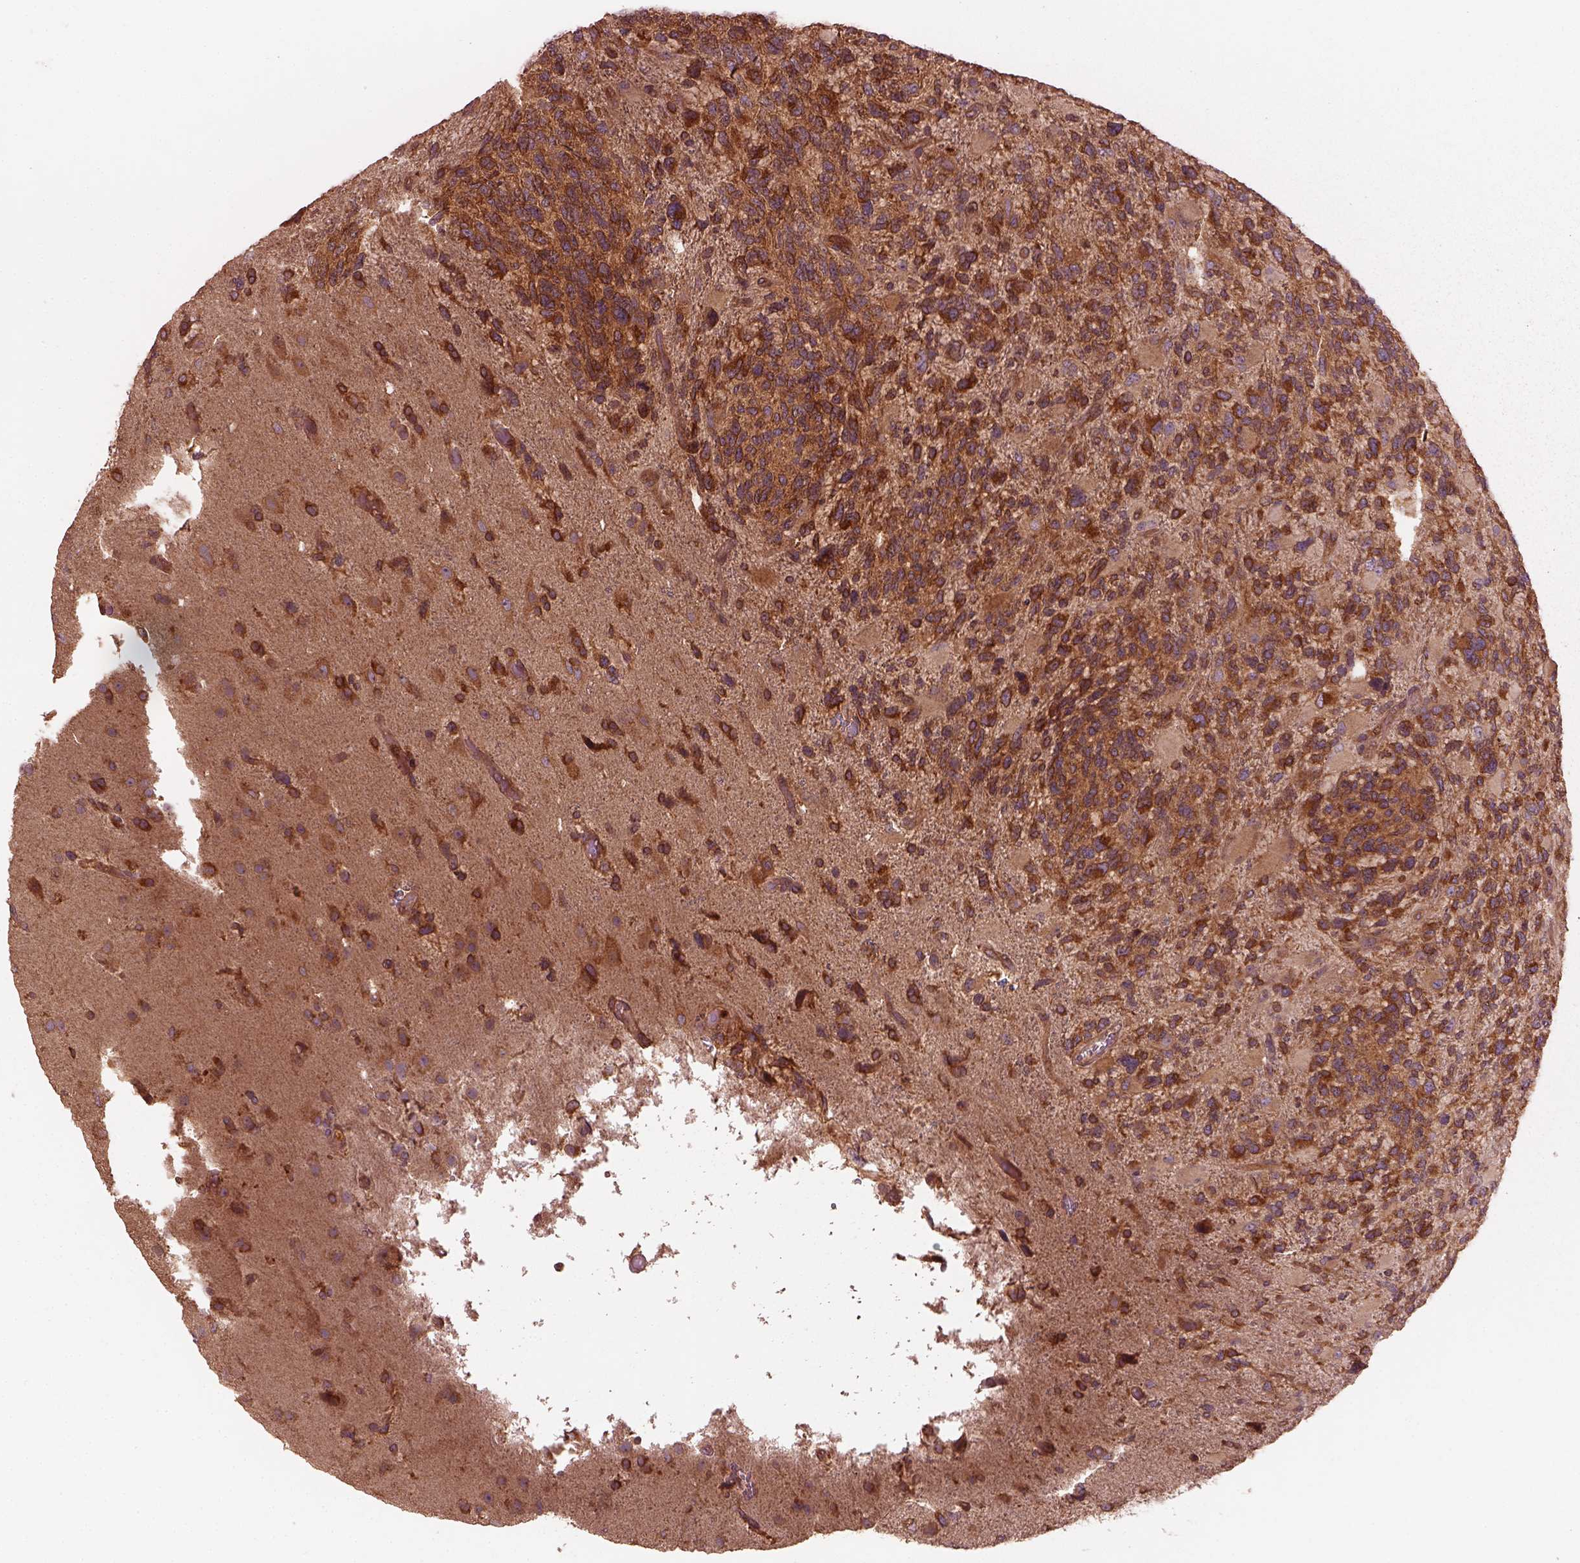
{"staining": {"intensity": "strong", "quantity": ">75%", "location": "cytoplasmic/membranous"}, "tissue": "glioma", "cell_type": "Tumor cells", "image_type": "cancer", "snomed": [{"axis": "morphology", "description": "Glioma, malignant, High grade"}, {"axis": "topography", "description": "Brain"}], "caption": "Immunohistochemical staining of malignant high-grade glioma displays strong cytoplasmic/membranous protein expression in approximately >75% of tumor cells.", "gene": "PIK3R2", "patient": {"sex": "female", "age": 71}}